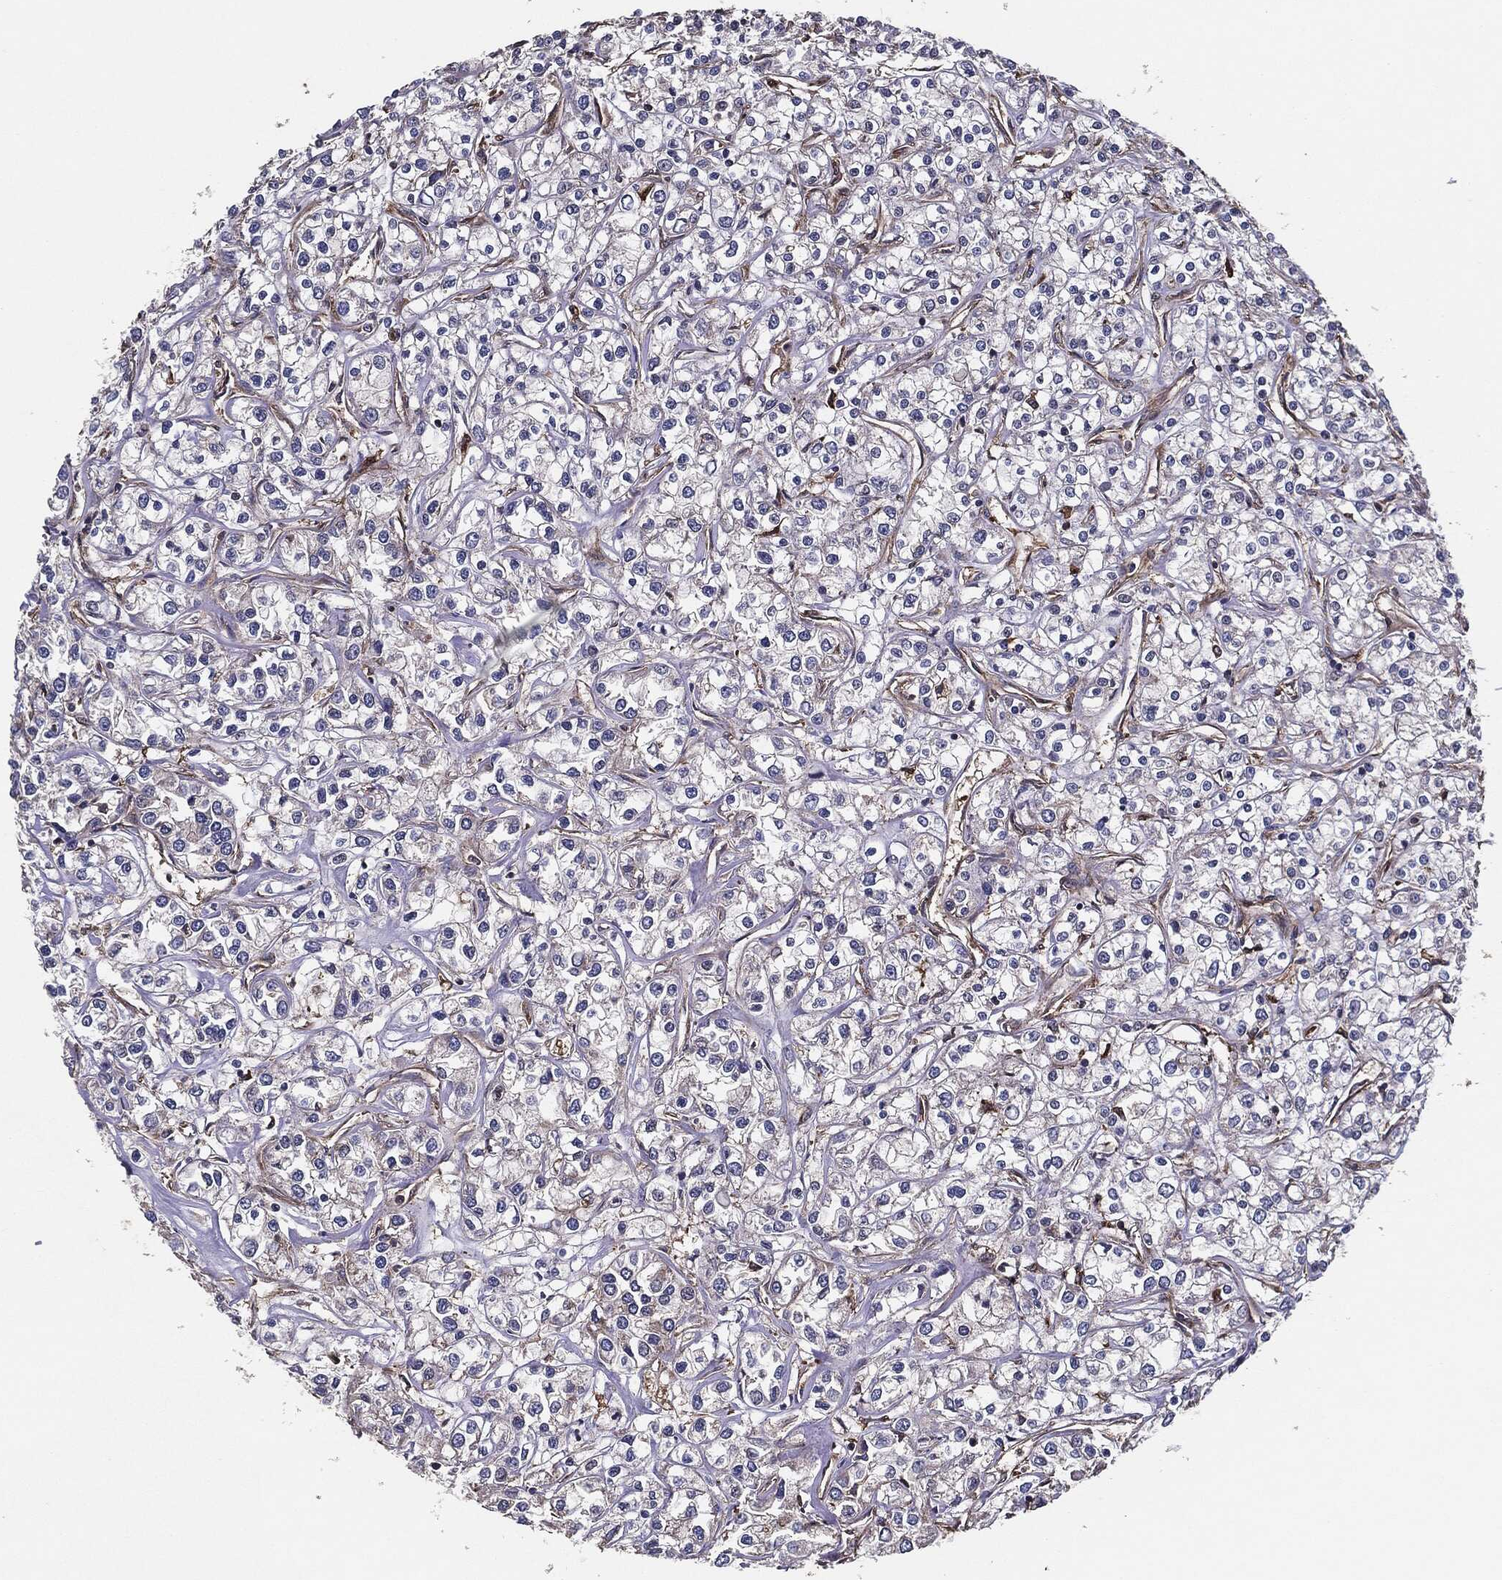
{"staining": {"intensity": "negative", "quantity": "none", "location": "none"}, "tissue": "renal cancer", "cell_type": "Tumor cells", "image_type": "cancer", "snomed": [{"axis": "morphology", "description": "Adenocarcinoma, NOS"}, {"axis": "topography", "description": "Kidney"}], "caption": "Immunohistochemistry of renal cancer (adenocarcinoma) reveals no staining in tumor cells.", "gene": "RAP1GDS1", "patient": {"sex": "female", "age": 59}}